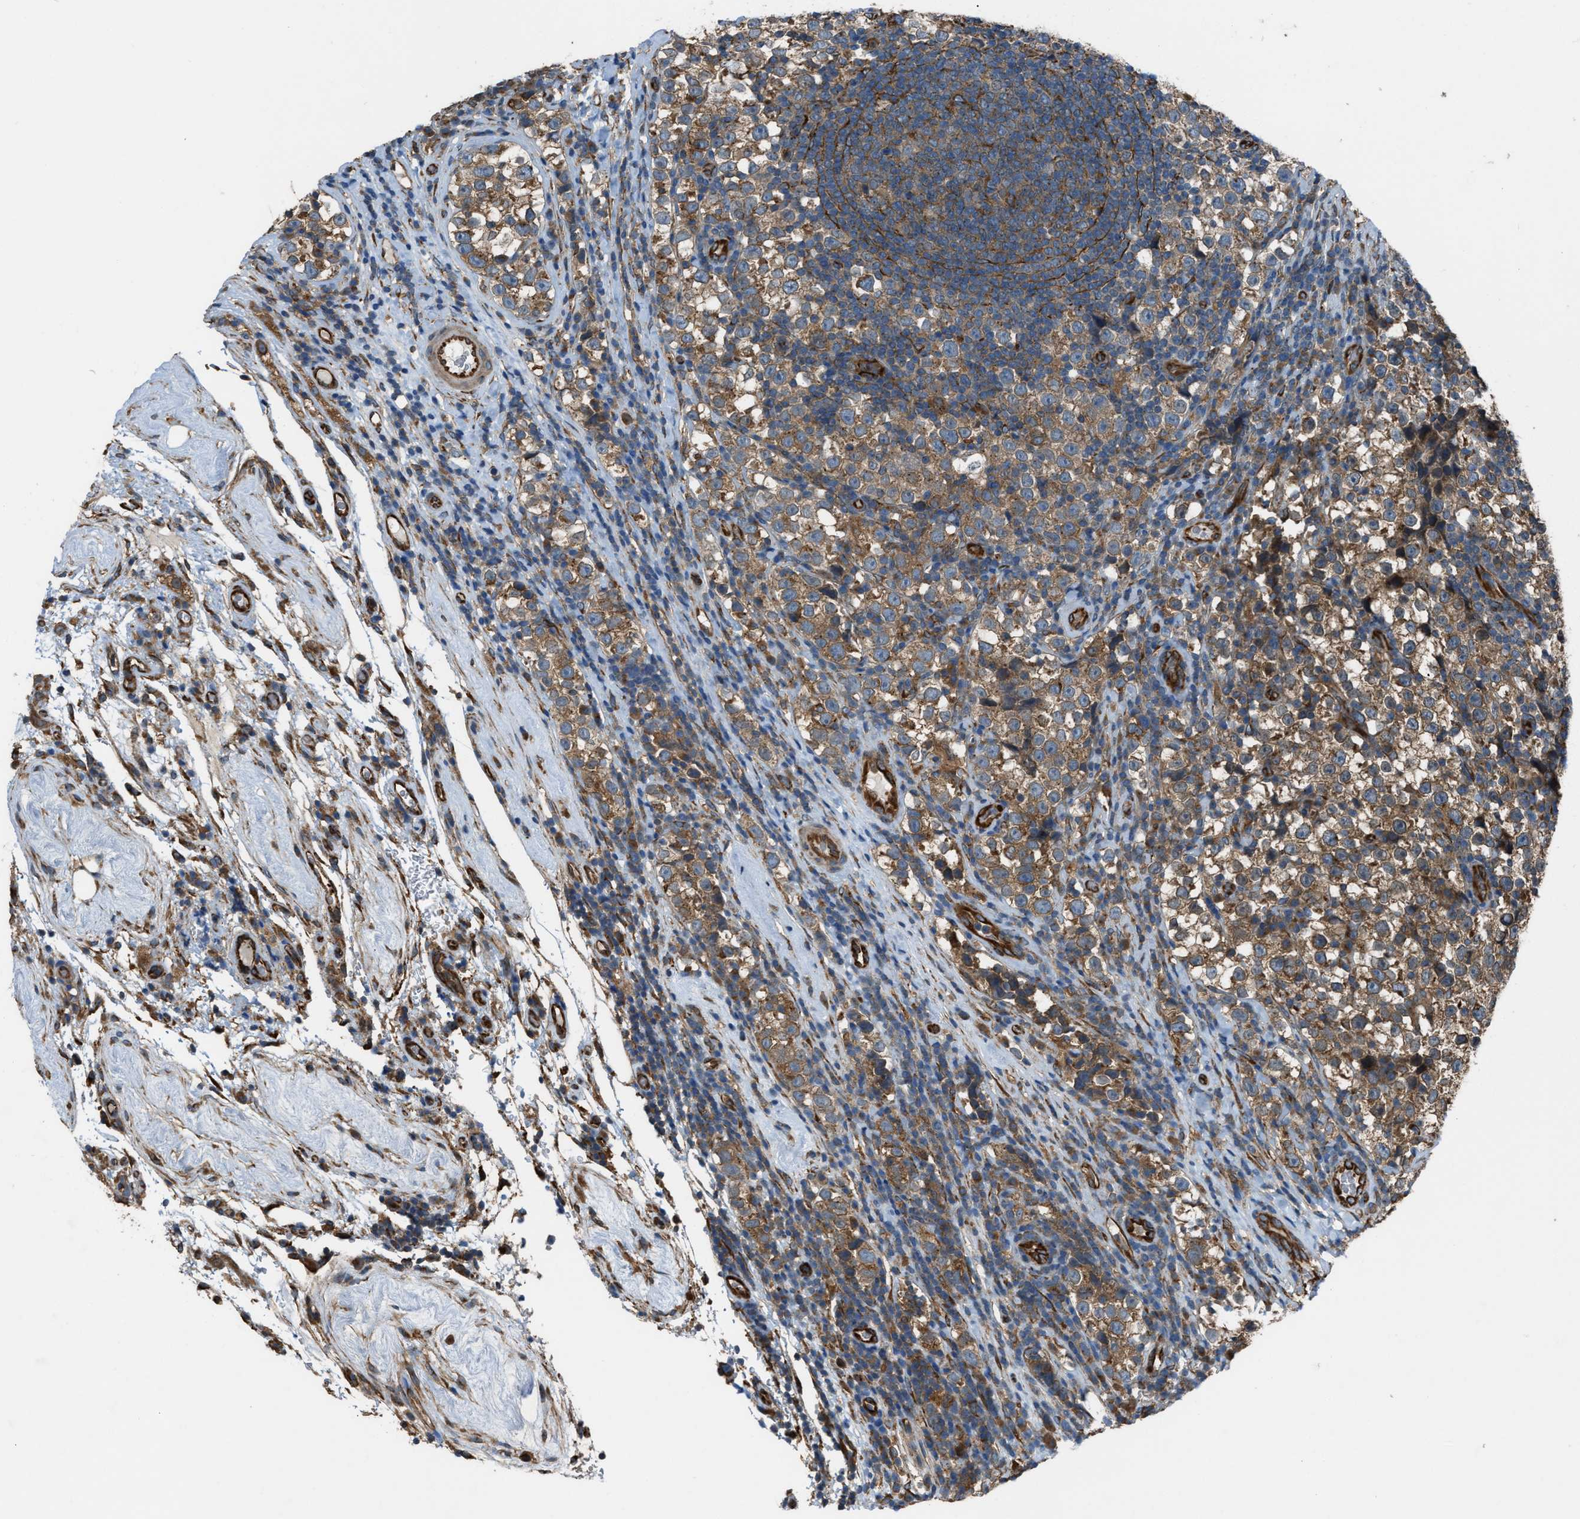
{"staining": {"intensity": "moderate", "quantity": ">75%", "location": "cytoplasmic/membranous"}, "tissue": "testis cancer", "cell_type": "Tumor cells", "image_type": "cancer", "snomed": [{"axis": "morphology", "description": "Normal tissue, NOS"}, {"axis": "morphology", "description": "Seminoma, NOS"}, {"axis": "topography", "description": "Testis"}], "caption": "The immunohistochemical stain shows moderate cytoplasmic/membranous staining in tumor cells of testis cancer (seminoma) tissue.", "gene": "TRPC1", "patient": {"sex": "male", "age": 43}}